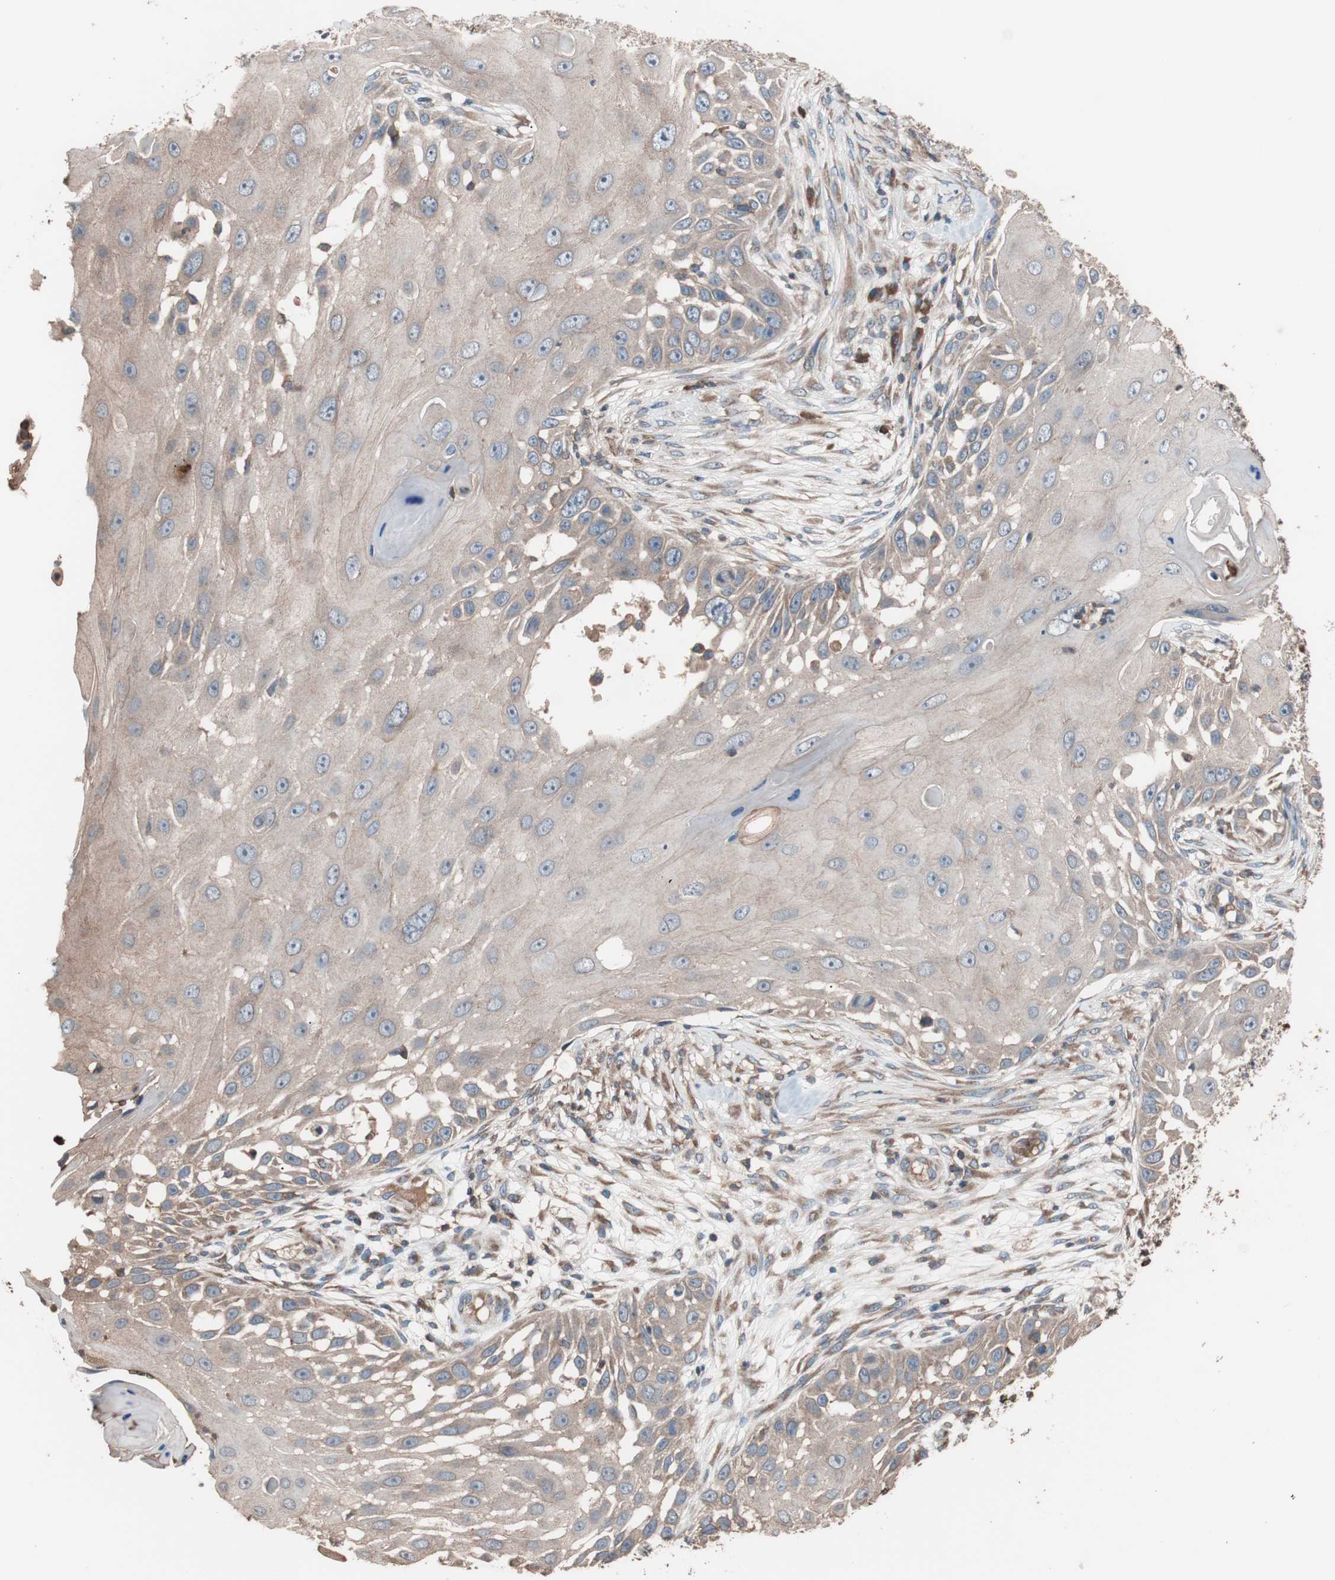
{"staining": {"intensity": "weak", "quantity": ">75%", "location": "cytoplasmic/membranous"}, "tissue": "skin cancer", "cell_type": "Tumor cells", "image_type": "cancer", "snomed": [{"axis": "morphology", "description": "Squamous cell carcinoma, NOS"}, {"axis": "topography", "description": "Skin"}], "caption": "There is low levels of weak cytoplasmic/membranous positivity in tumor cells of squamous cell carcinoma (skin), as demonstrated by immunohistochemical staining (brown color).", "gene": "GLYCTK", "patient": {"sex": "female", "age": 44}}